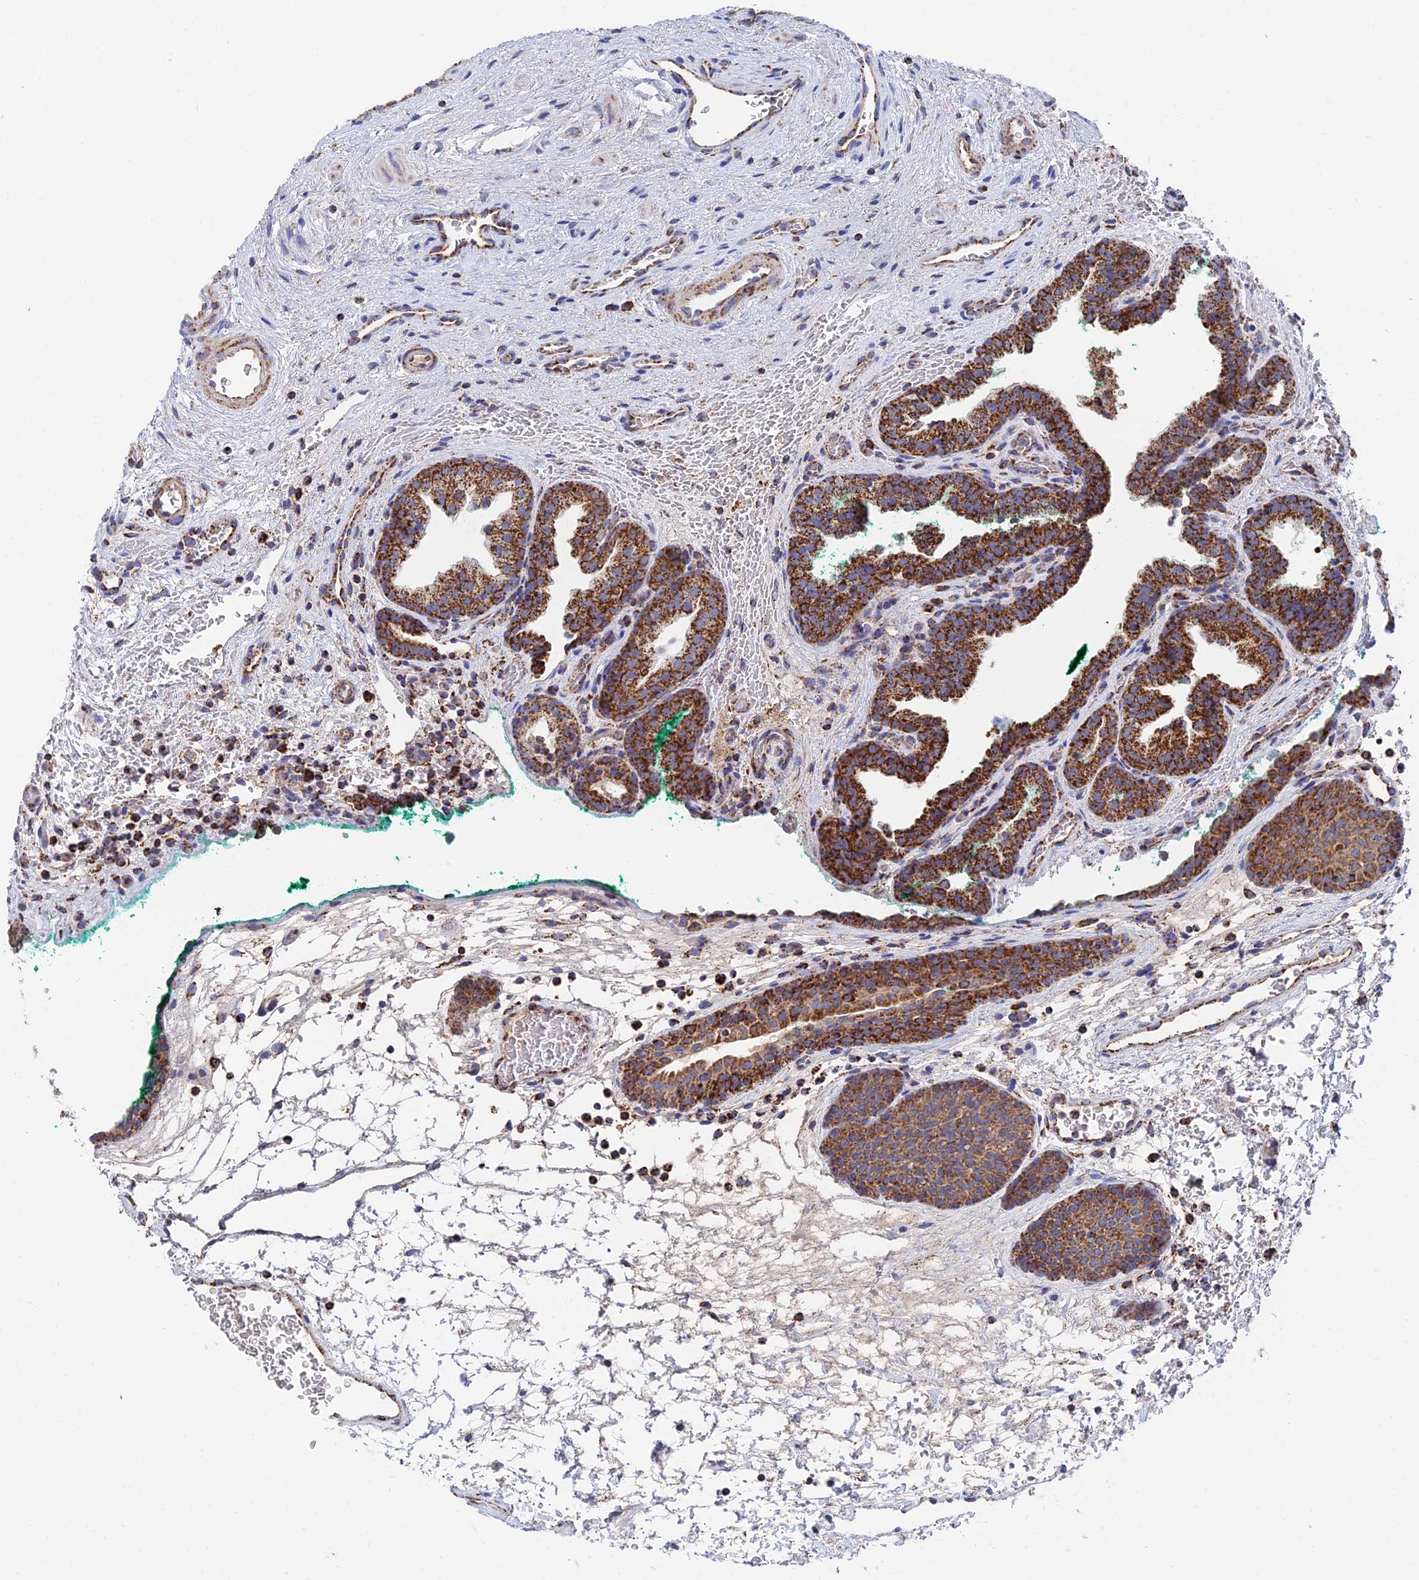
{"staining": {"intensity": "strong", "quantity": ">75%", "location": "cytoplasmic/membranous"}, "tissue": "prostate cancer", "cell_type": "Tumor cells", "image_type": "cancer", "snomed": [{"axis": "morphology", "description": "Adenocarcinoma, High grade"}, {"axis": "topography", "description": "Prostate"}], "caption": "IHC (DAB (3,3'-diaminobenzidine)) staining of human adenocarcinoma (high-grade) (prostate) demonstrates strong cytoplasmic/membranous protein staining in about >75% of tumor cells. (DAB = brown stain, brightfield microscopy at high magnification).", "gene": "HAUS8", "patient": {"sex": "male", "age": 56}}